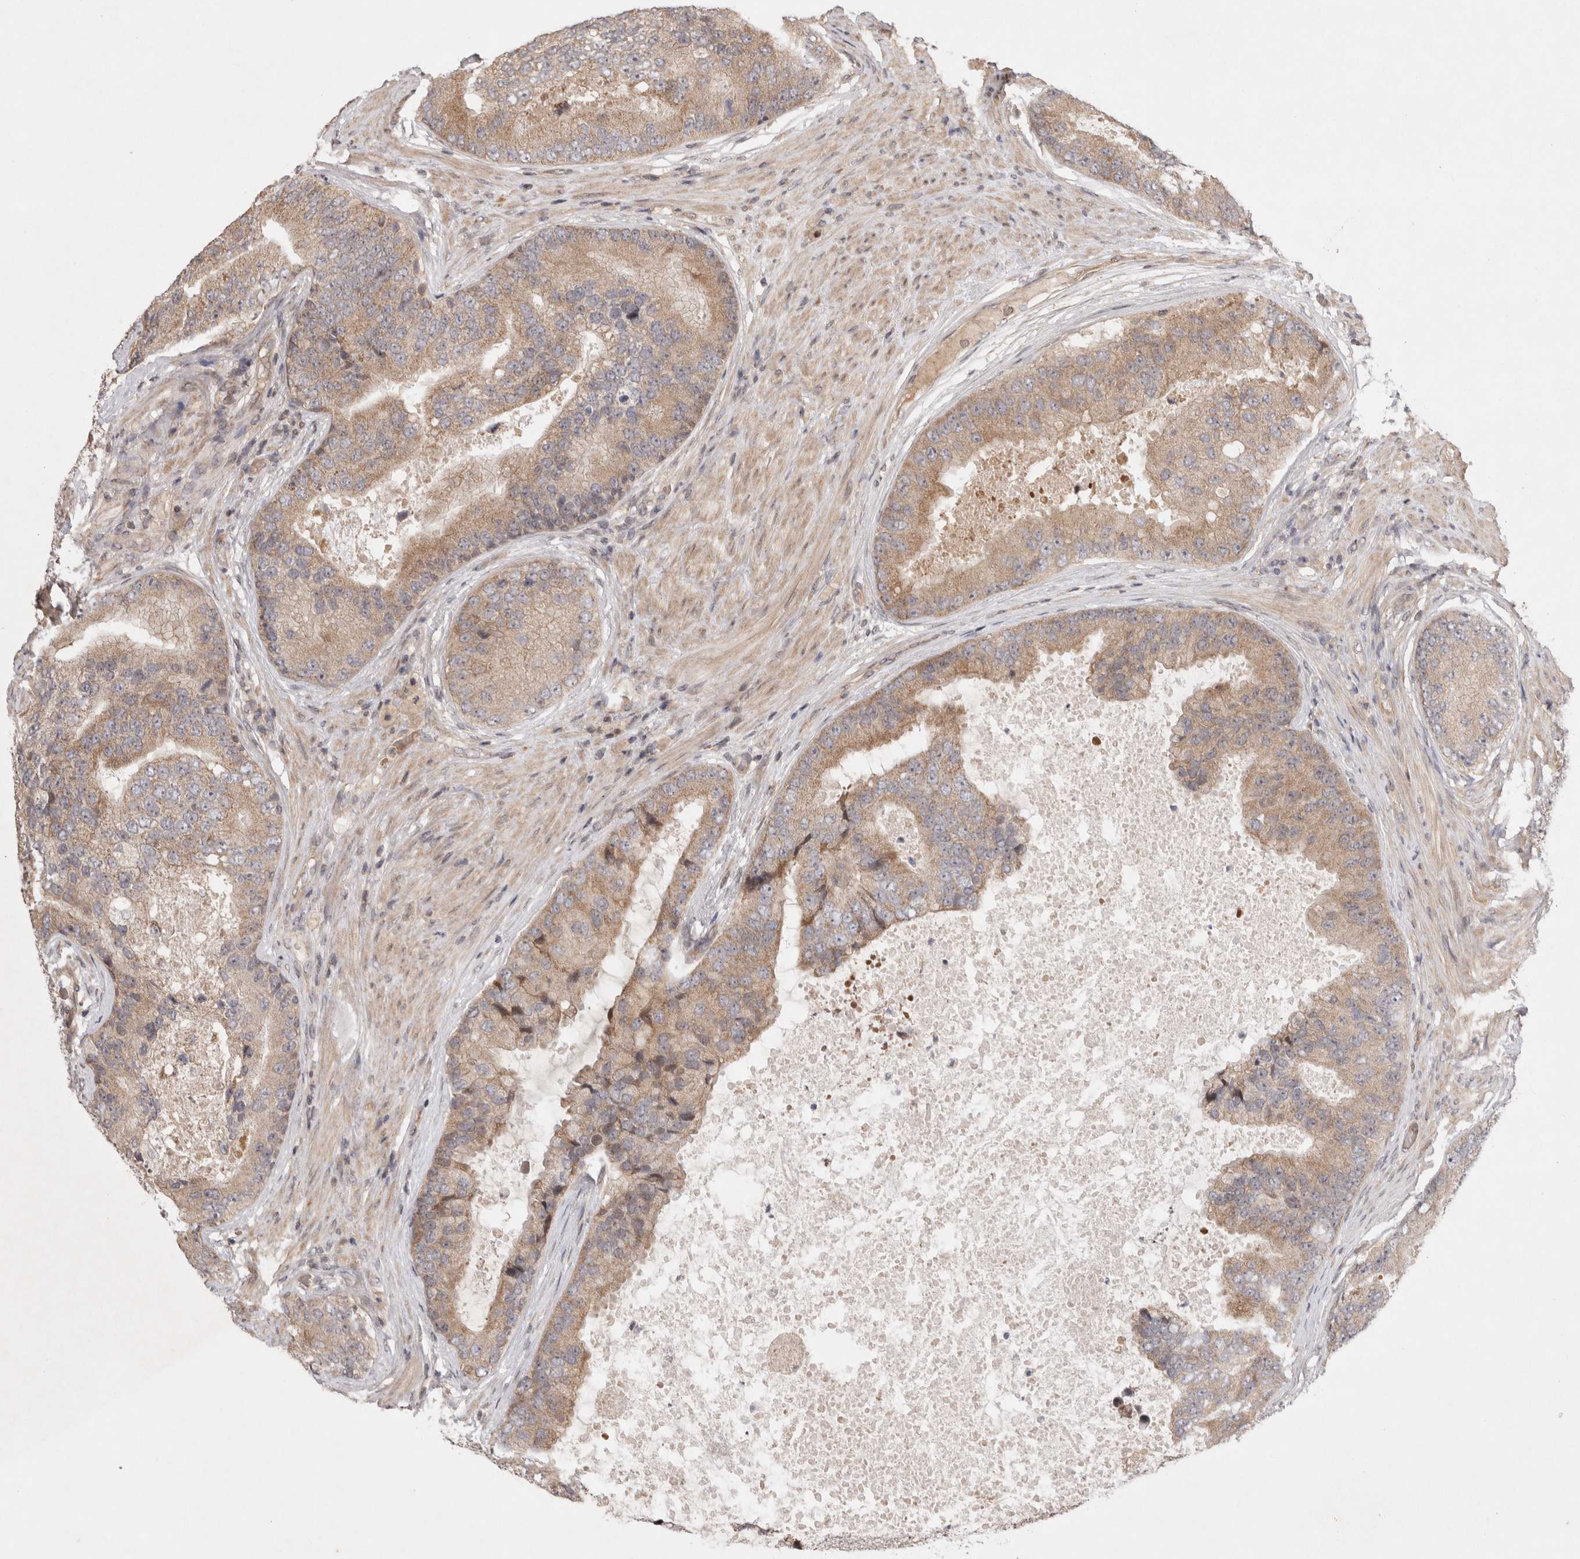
{"staining": {"intensity": "moderate", "quantity": ">75%", "location": "cytoplasmic/membranous"}, "tissue": "prostate cancer", "cell_type": "Tumor cells", "image_type": "cancer", "snomed": [{"axis": "morphology", "description": "Adenocarcinoma, High grade"}, {"axis": "topography", "description": "Prostate"}], "caption": "Immunohistochemistry (IHC) staining of prostate adenocarcinoma (high-grade), which exhibits medium levels of moderate cytoplasmic/membranous expression in about >75% of tumor cells indicating moderate cytoplasmic/membranous protein staining. The staining was performed using DAB (3,3'-diaminobenzidine) (brown) for protein detection and nuclei were counterstained in hematoxylin (blue).", "gene": "EIF2AK1", "patient": {"sex": "male", "age": 70}}